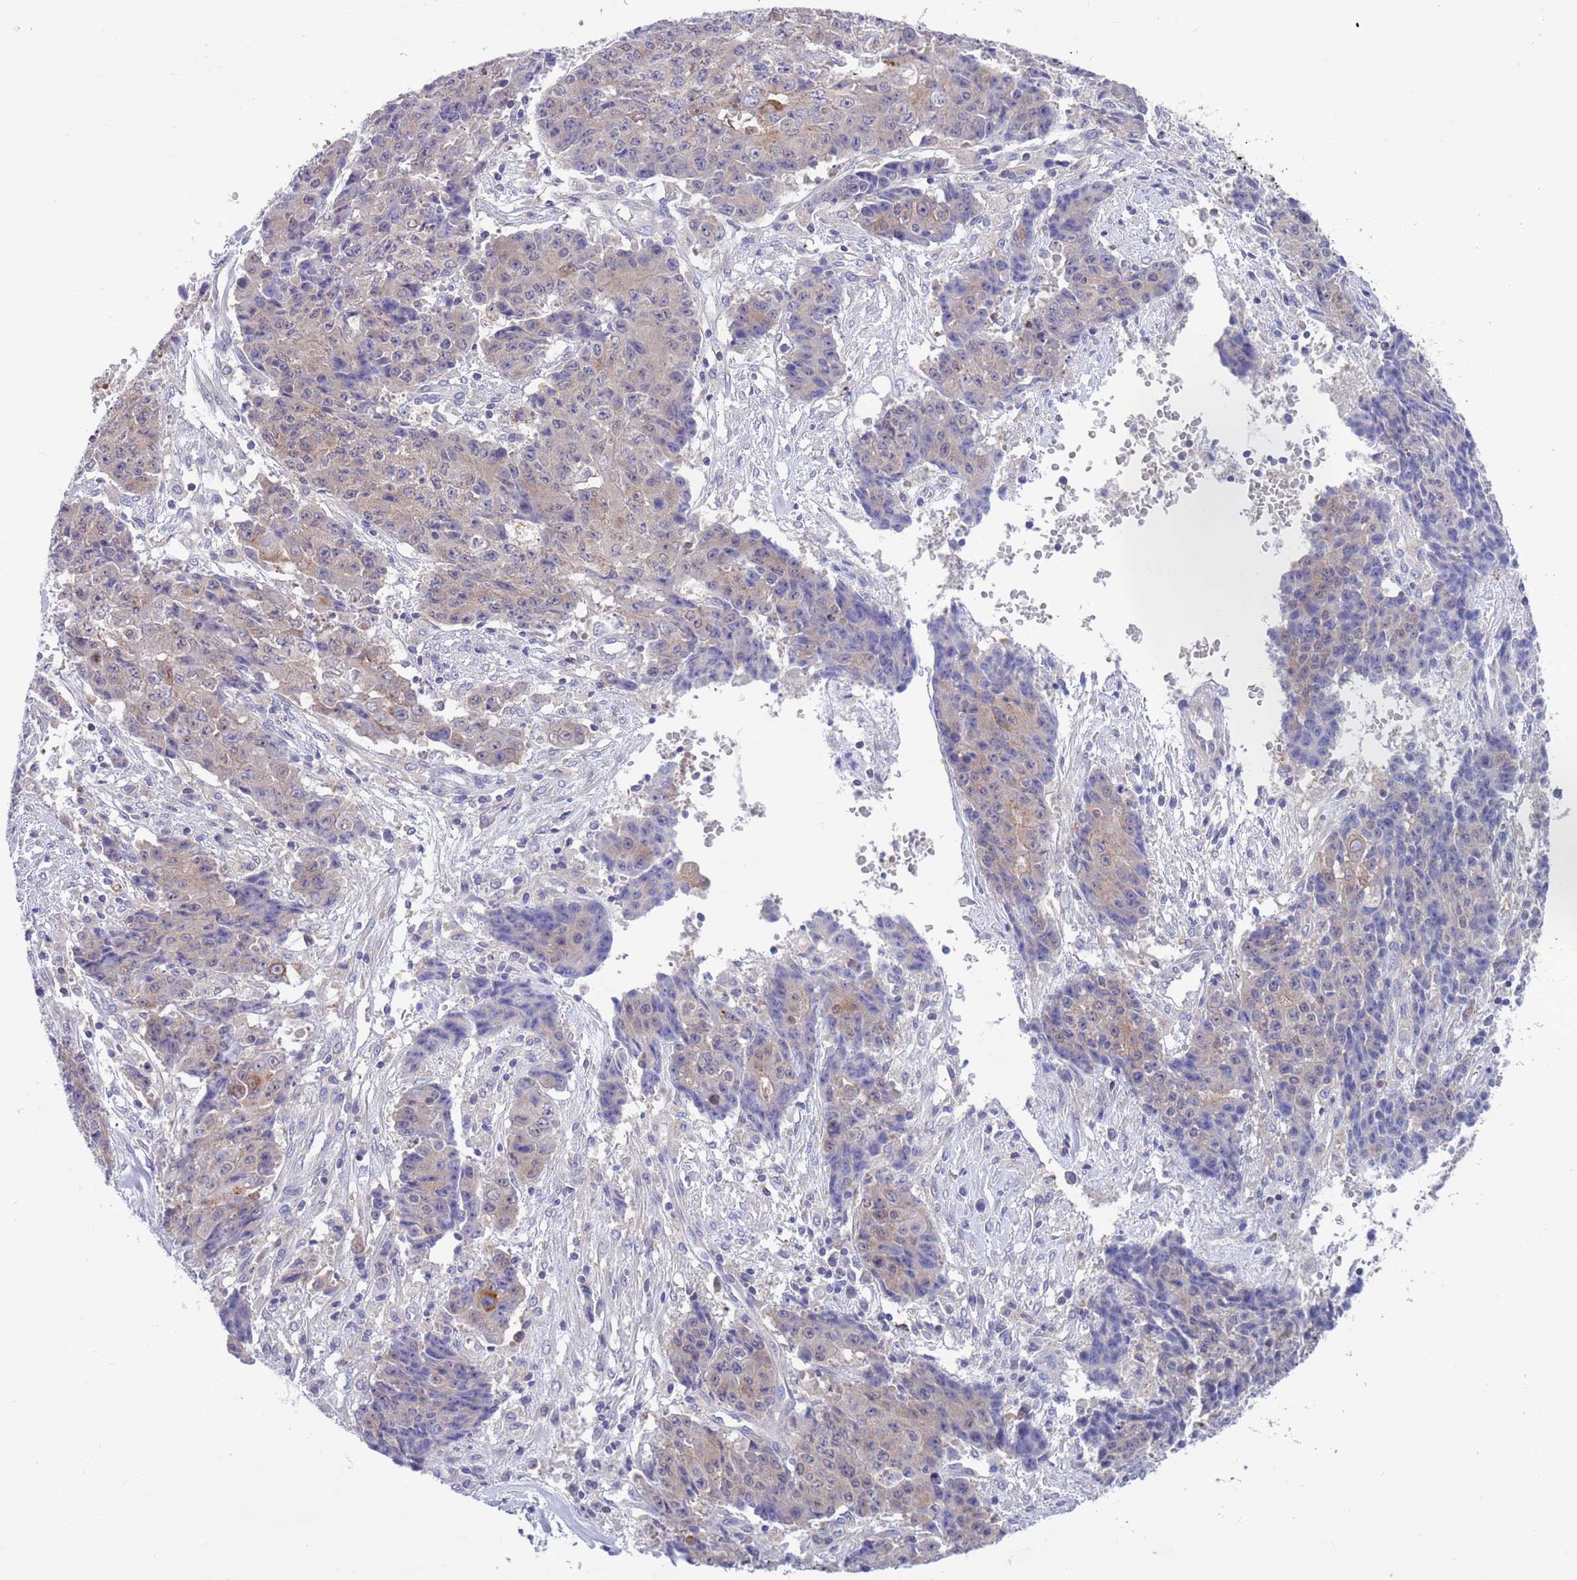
{"staining": {"intensity": "weak", "quantity": "<25%", "location": "cytoplasmic/membranous"}, "tissue": "ovarian cancer", "cell_type": "Tumor cells", "image_type": "cancer", "snomed": [{"axis": "morphology", "description": "Carcinoma, endometroid"}, {"axis": "topography", "description": "Ovary"}], "caption": "Human ovarian cancer stained for a protein using IHC demonstrates no staining in tumor cells.", "gene": "KLHL29", "patient": {"sex": "female", "age": 42}}